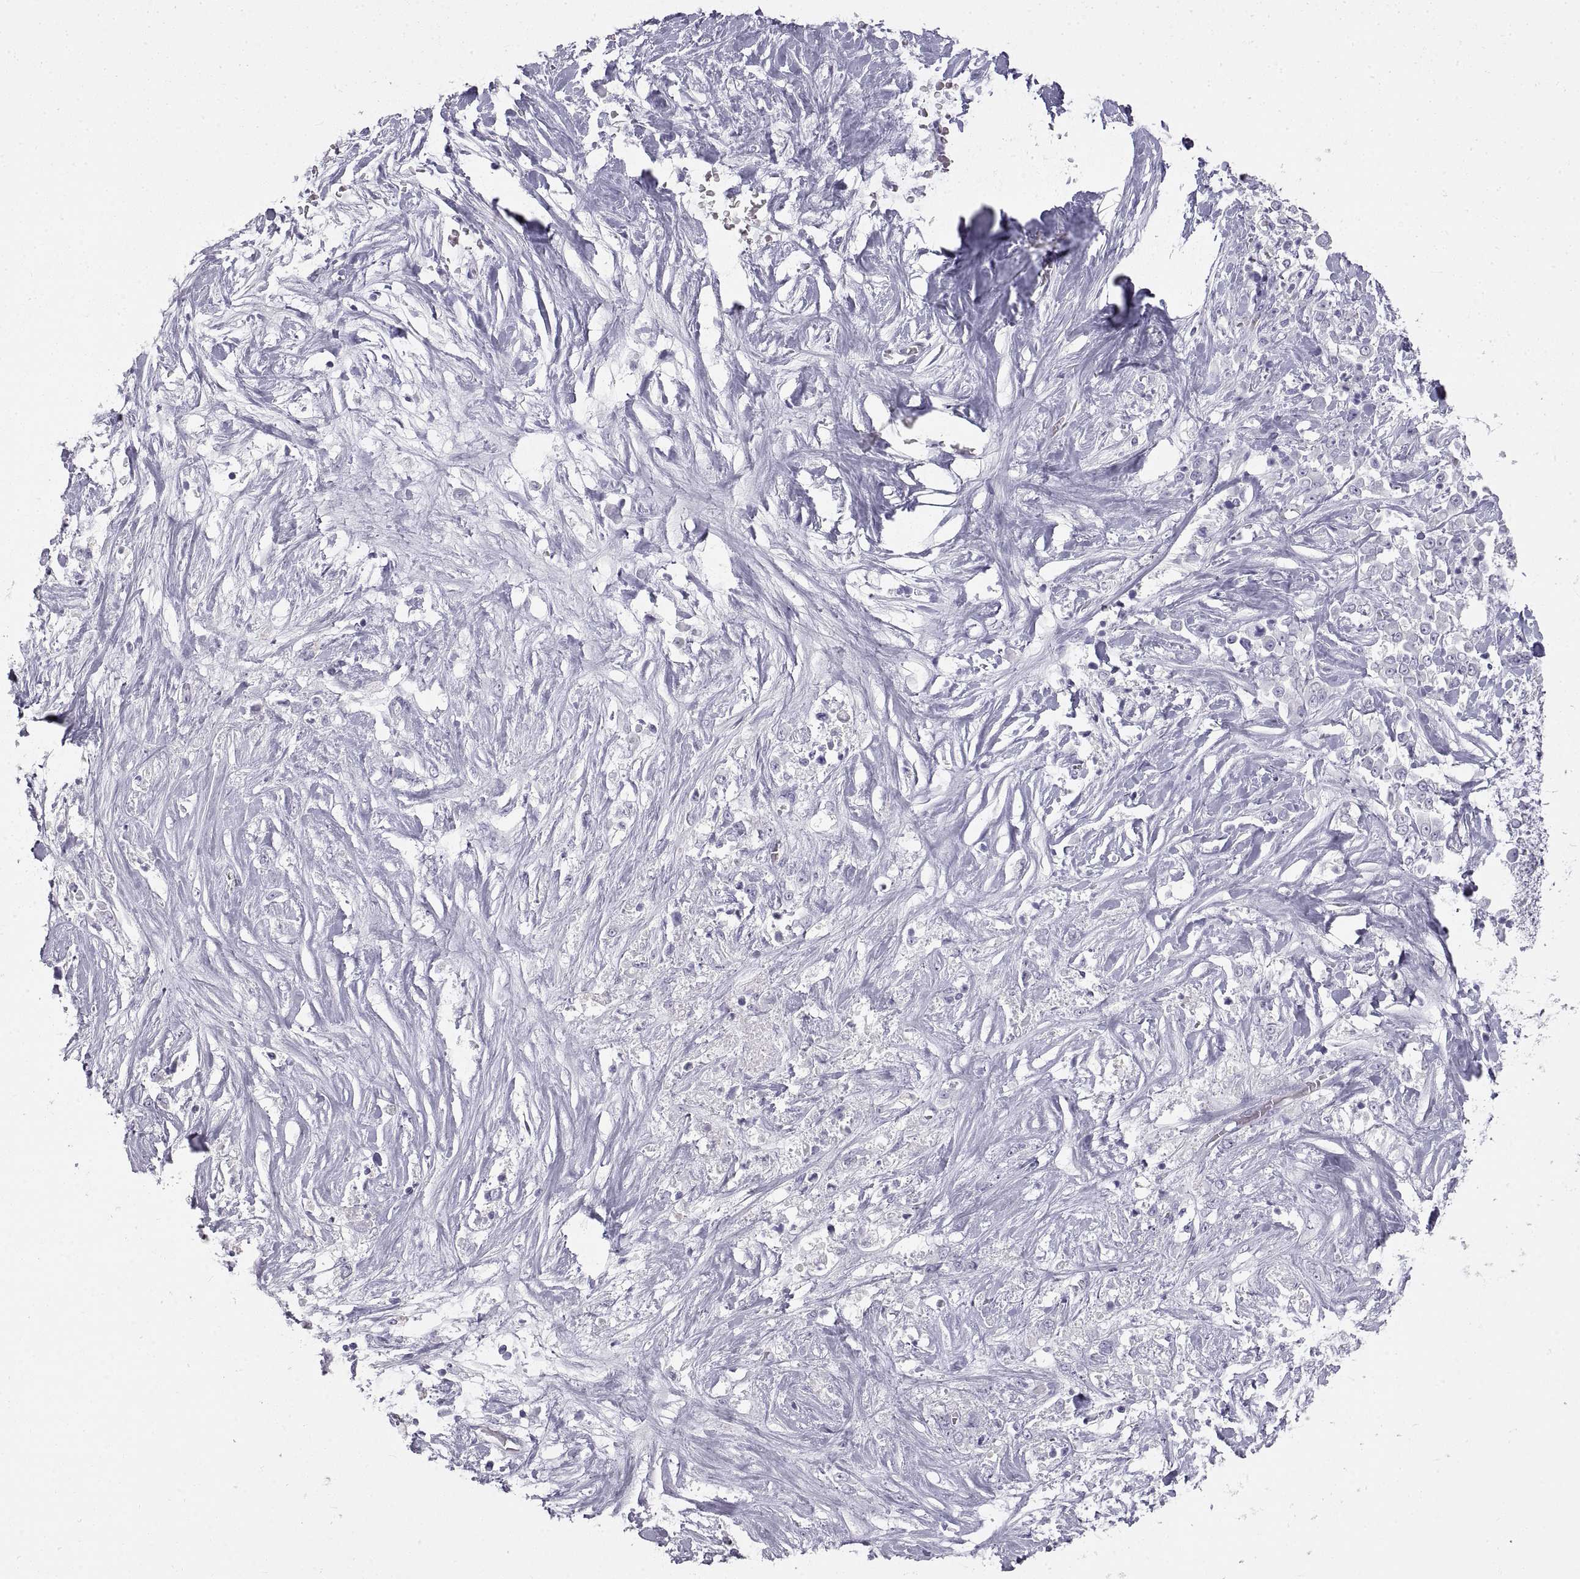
{"staining": {"intensity": "negative", "quantity": "none", "location": "none"}, "tissue": "stomach cancer", "cell_type": "Tumor cells", "image_type": "cancer", "snomed": [{"axis": "morphology", "description": "Adenocarcinoma, NOS"}, {"axis": "topography", "description": "Stomach"}], "caption": "IHC of stomach cancer (adenocarcinoma) demonstrates no positivity in tumor cells.", "gene": "RLBP1", "patient": {"sex": "female", "age": 76}}